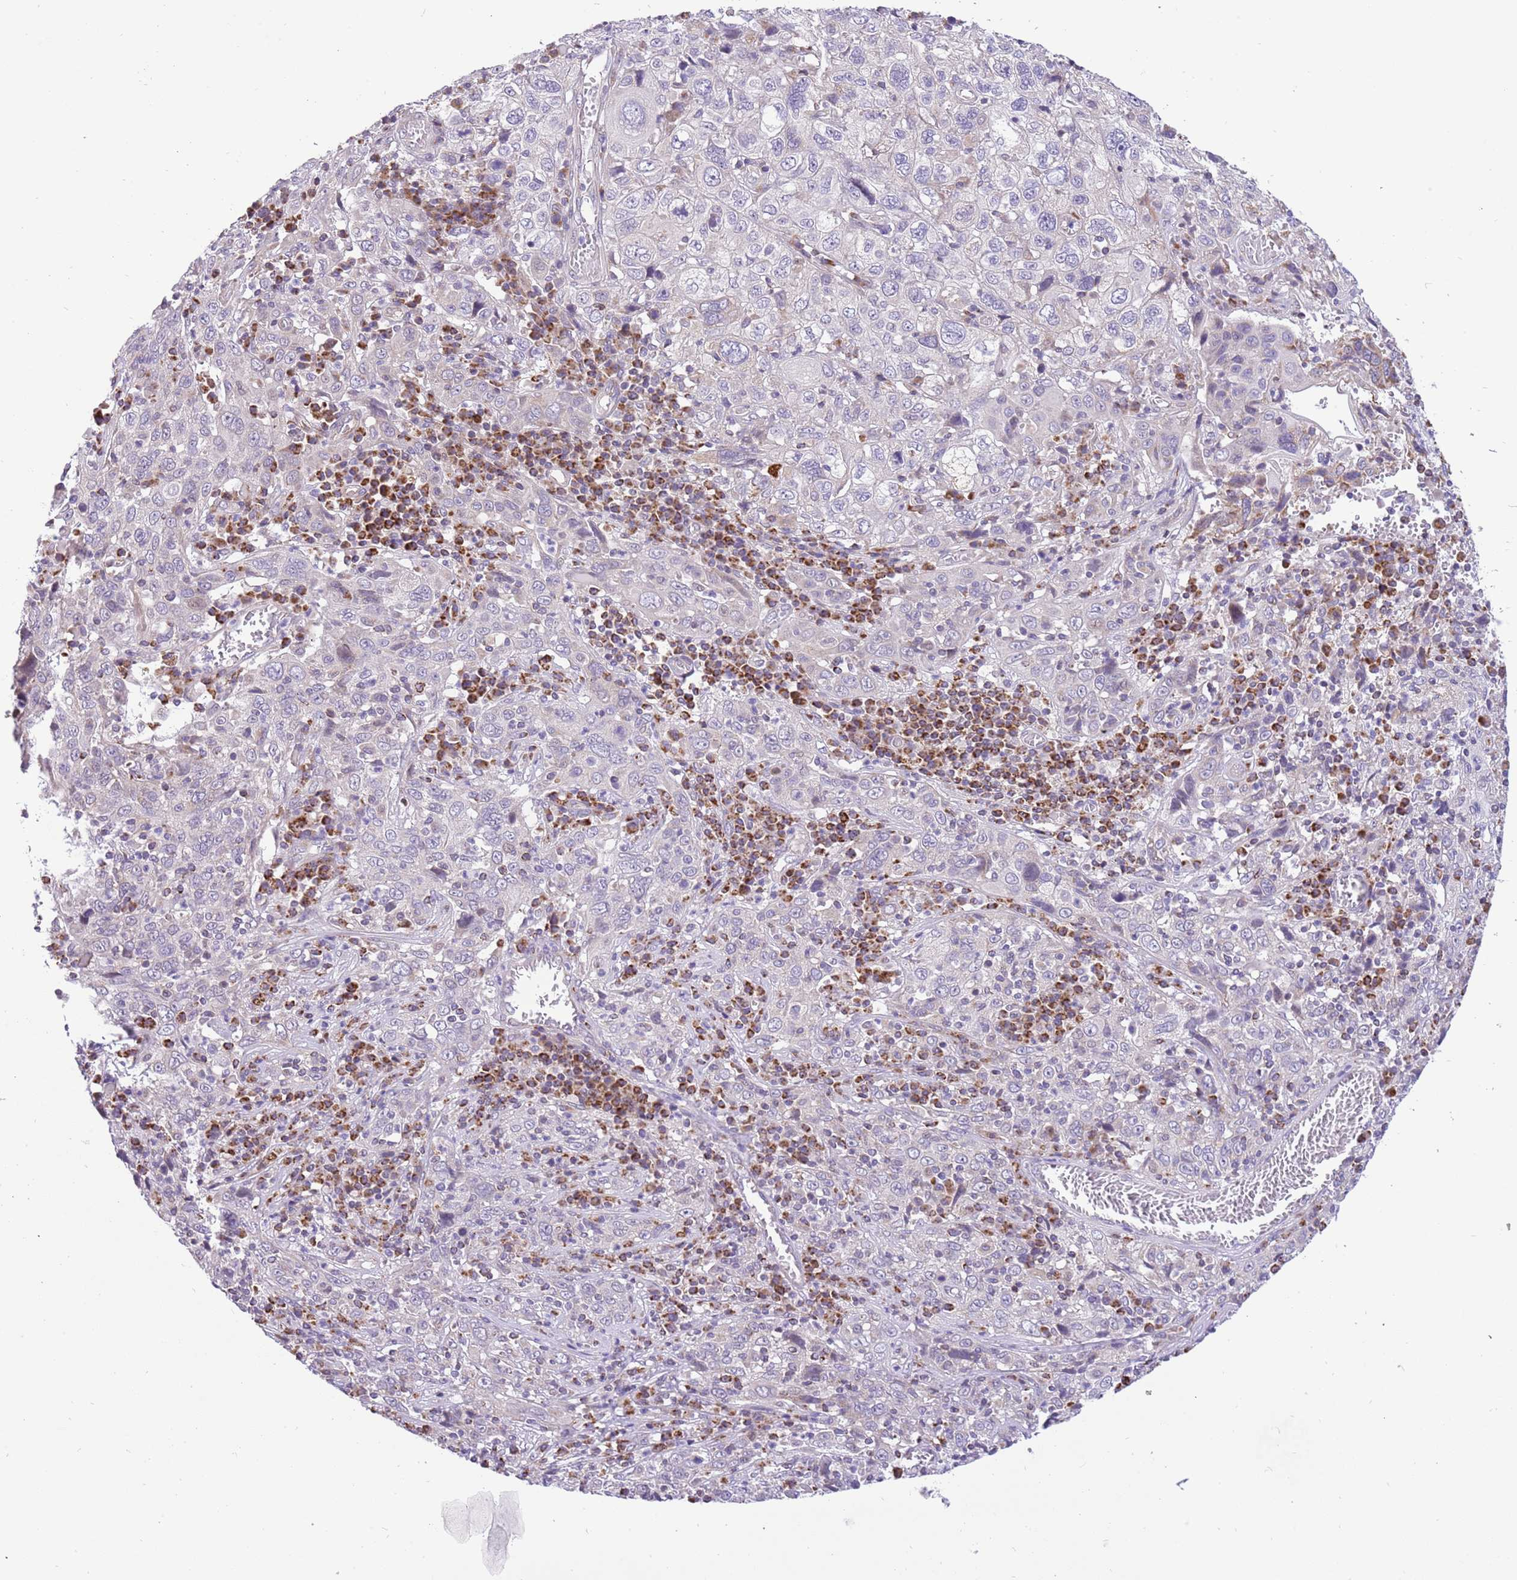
{"staining": {"intensity": "negative", "quantity": "none", "location": "none"}, "tissue": "cervical cancer", "cell_type": "Tumor cells", "image_type": "cancer", "snomed": [{"axis": "morphology", "description": "Squamous cell carcinoma, NOS"}, {"axis": "topography", "description": "Cervix"}], "caption": "IHC of human cervical cancer demonstrates no expression in tumor cells. (IHC, brightfield microscopy, high magnification).", "gene": "COX17", "patient": {"sex": "female", "age": 46}}